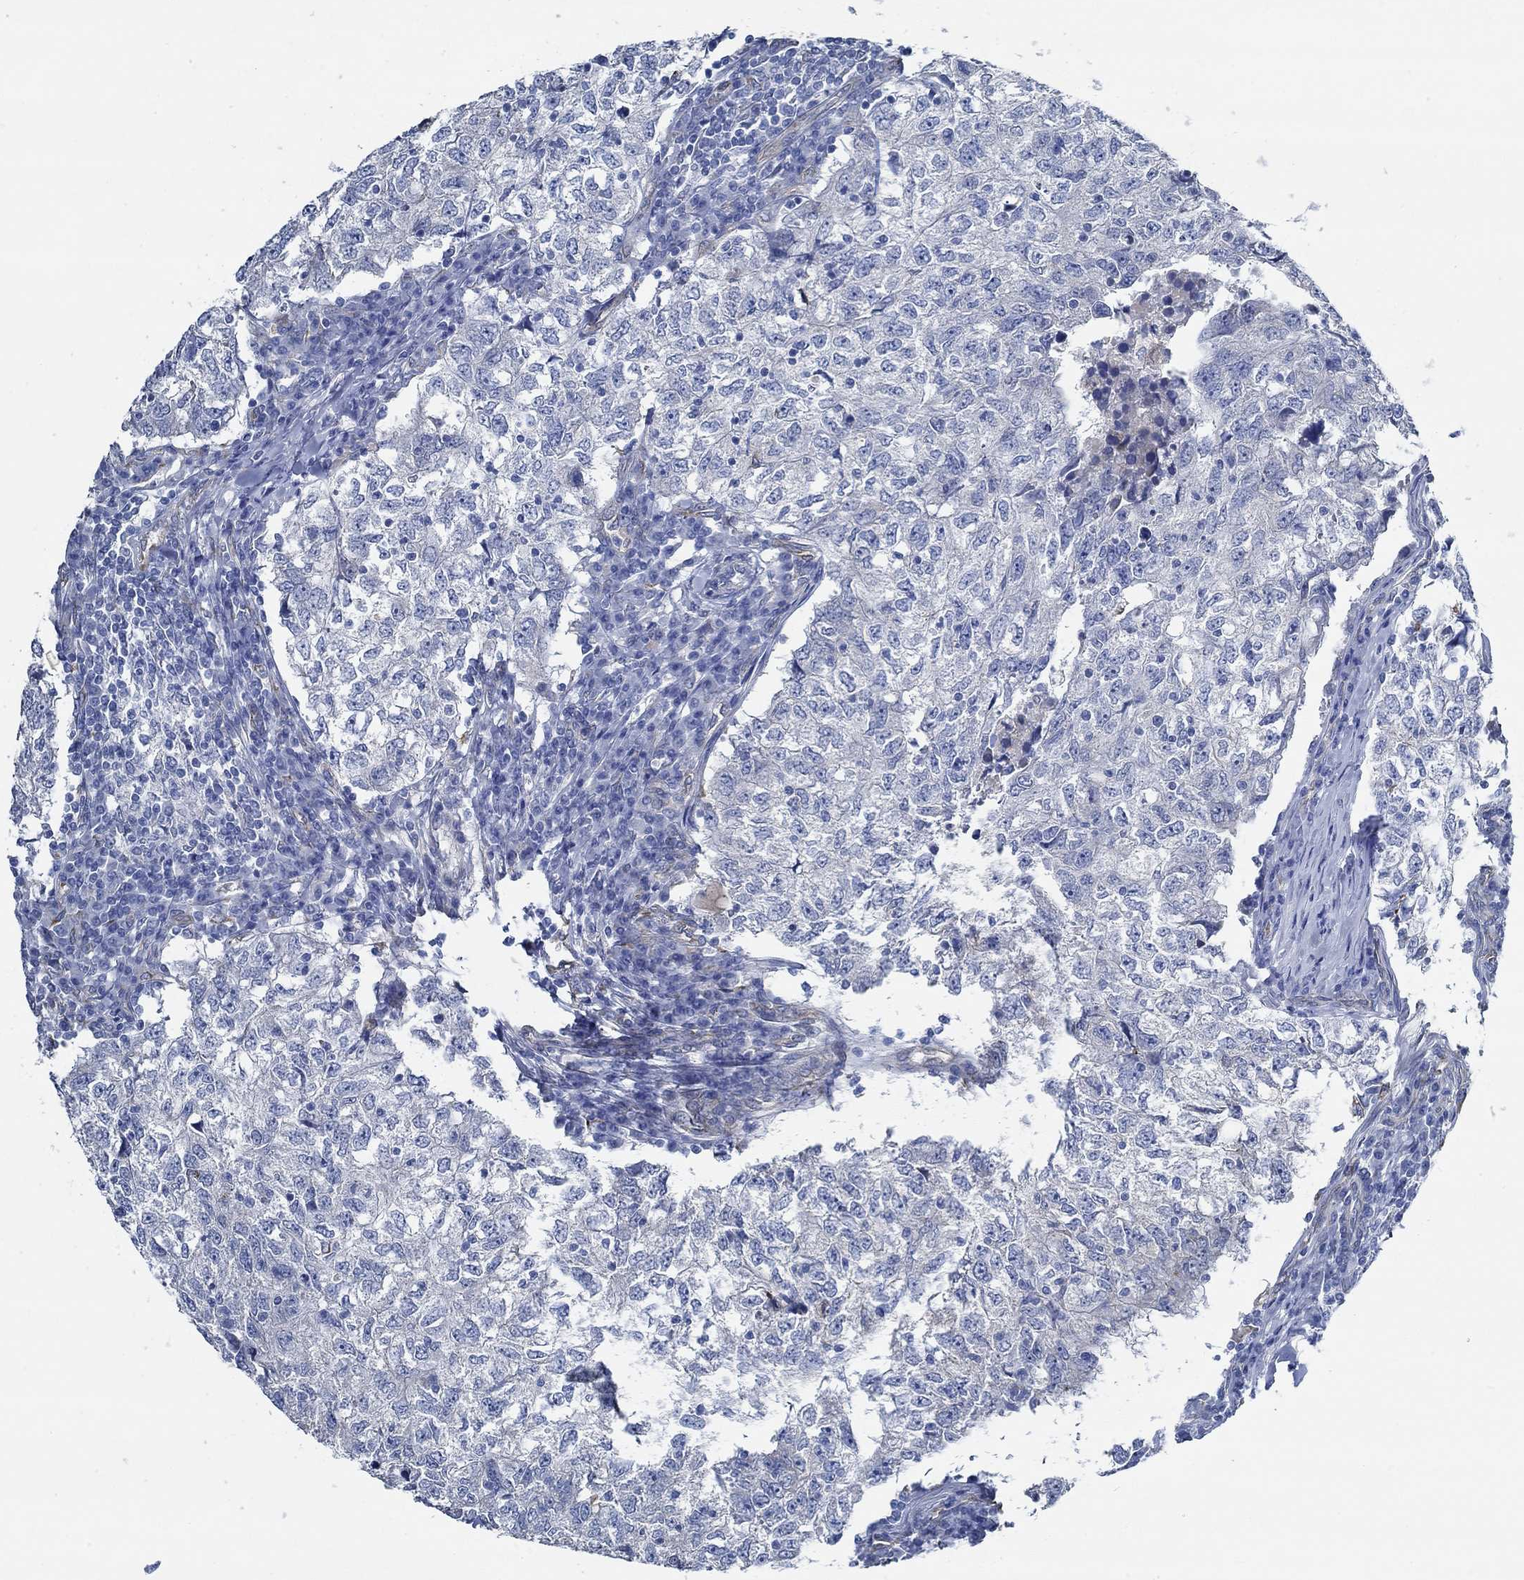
{"staining": {"intensity": "negative", "quantity": "none", "location": "none"}, "tissue": "breast cancer", "cell_type": "Tumor cells", "image_type": "cancer", "snomed": [{"axis": "morphology", "description": "Duct carcinoma"}, {"axis": "topography", "description": "Breast"}], "caption": "This micrograph is of breast infiltrating ductal carcinoma stained with immunohistochemistry to label a protein in brown with the nuclei are counter-stained blue. There is no positivity in tumor cells.", "gene": "HECW2", "patient": {"sex": "female", "age": 30}}